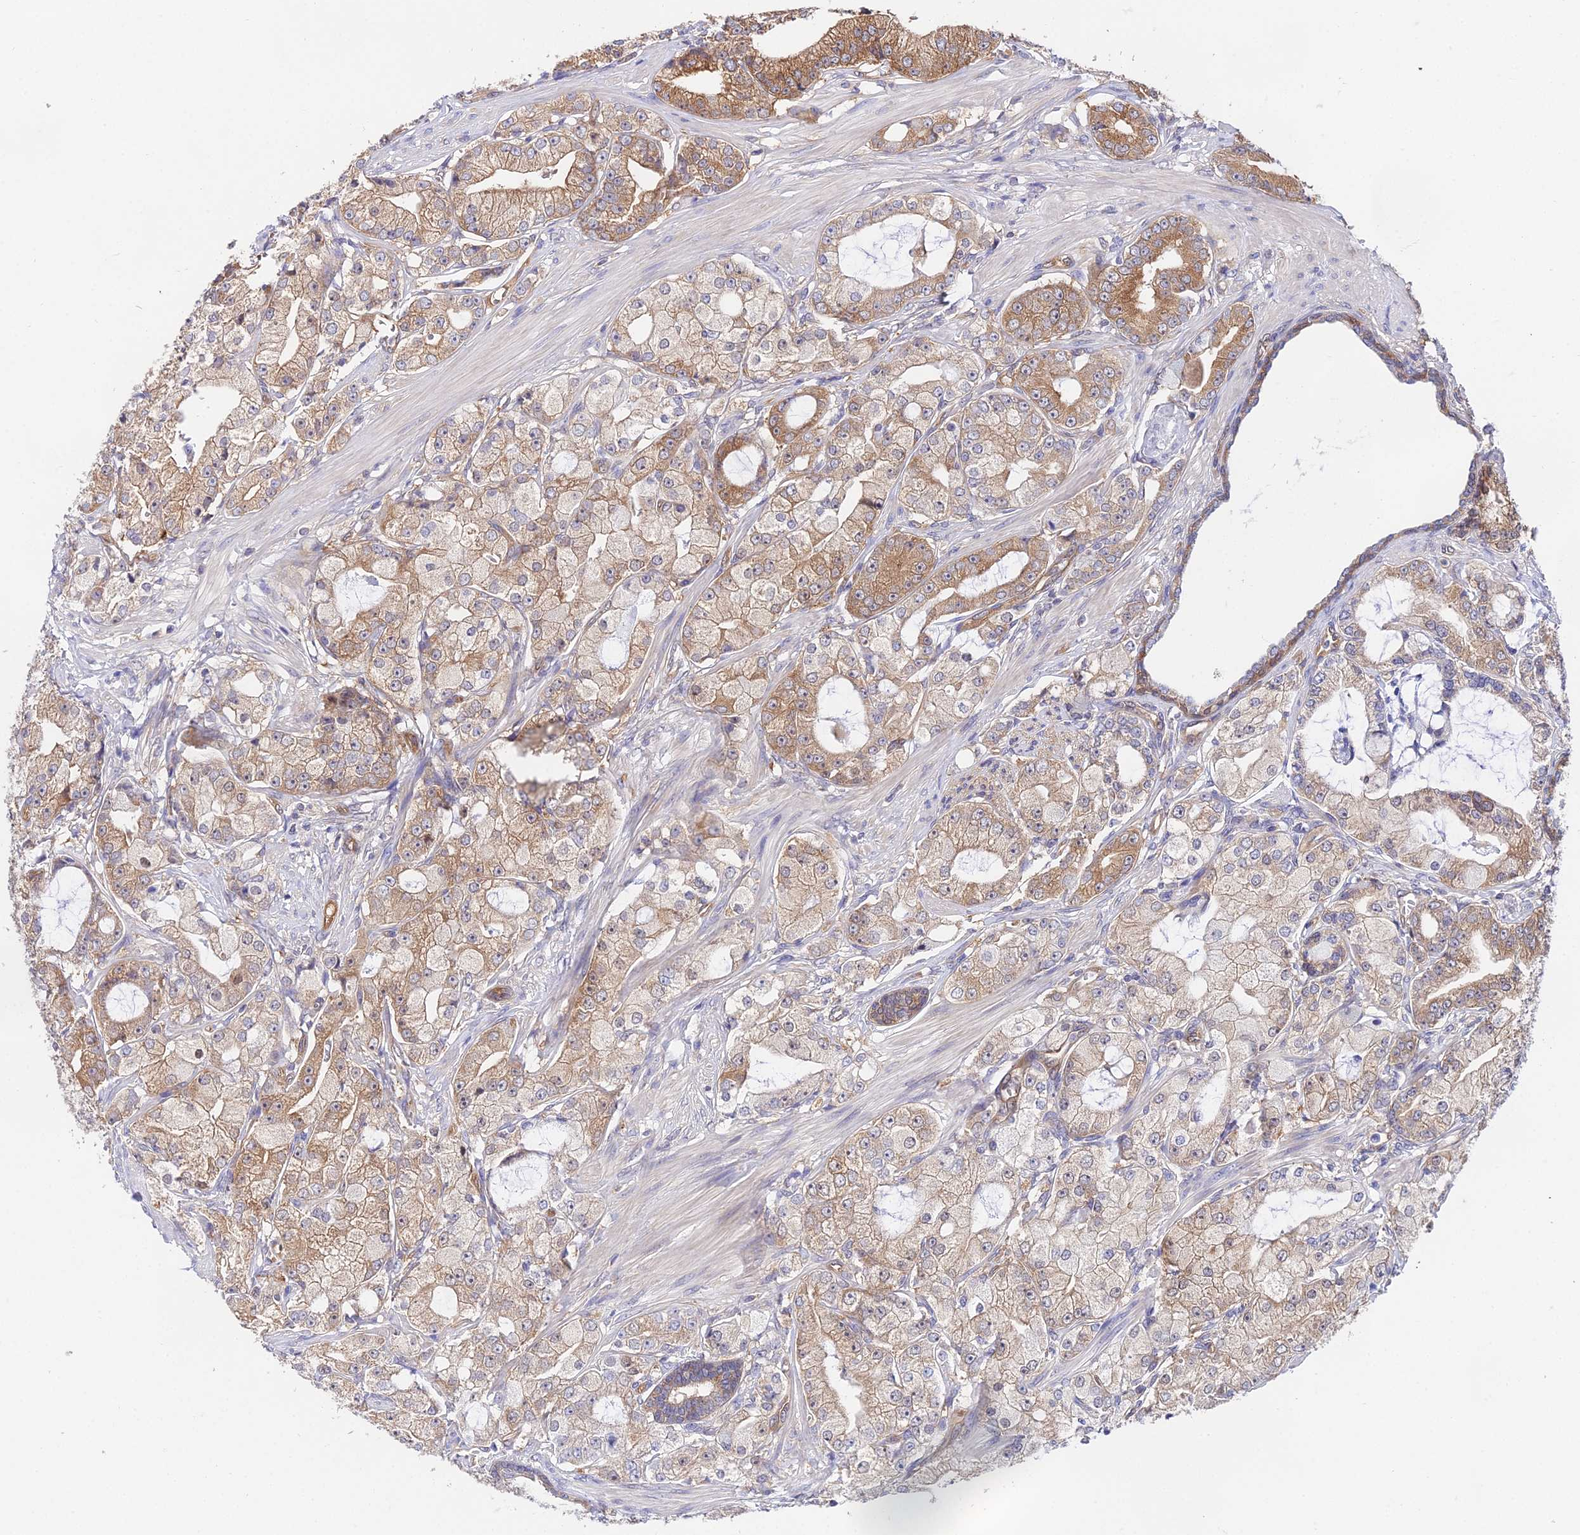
{"staining": {"intensity": "moderate", "quantity": "25%-75%", "location": "cytoplasmic/membranous"}, "tissue": "prostate cancer", "cell_type": "Tumor cells", "image_type": "cancer", "snomed": [{"axis": "morphology", "description": "Adenocarcinoma, High grade"}, {"axis": "topography", "description": "Prostate"}], "caption": "Immunohistochemical staining of prostate cancer (high-grade adenocarcinoma) exhibits moderate cytoplasmic/membranous protein positivity in about 25%-75% of tumor cells.", "gene": "PPP2R2C", "patient": {"sex": "male", "age": 71}}